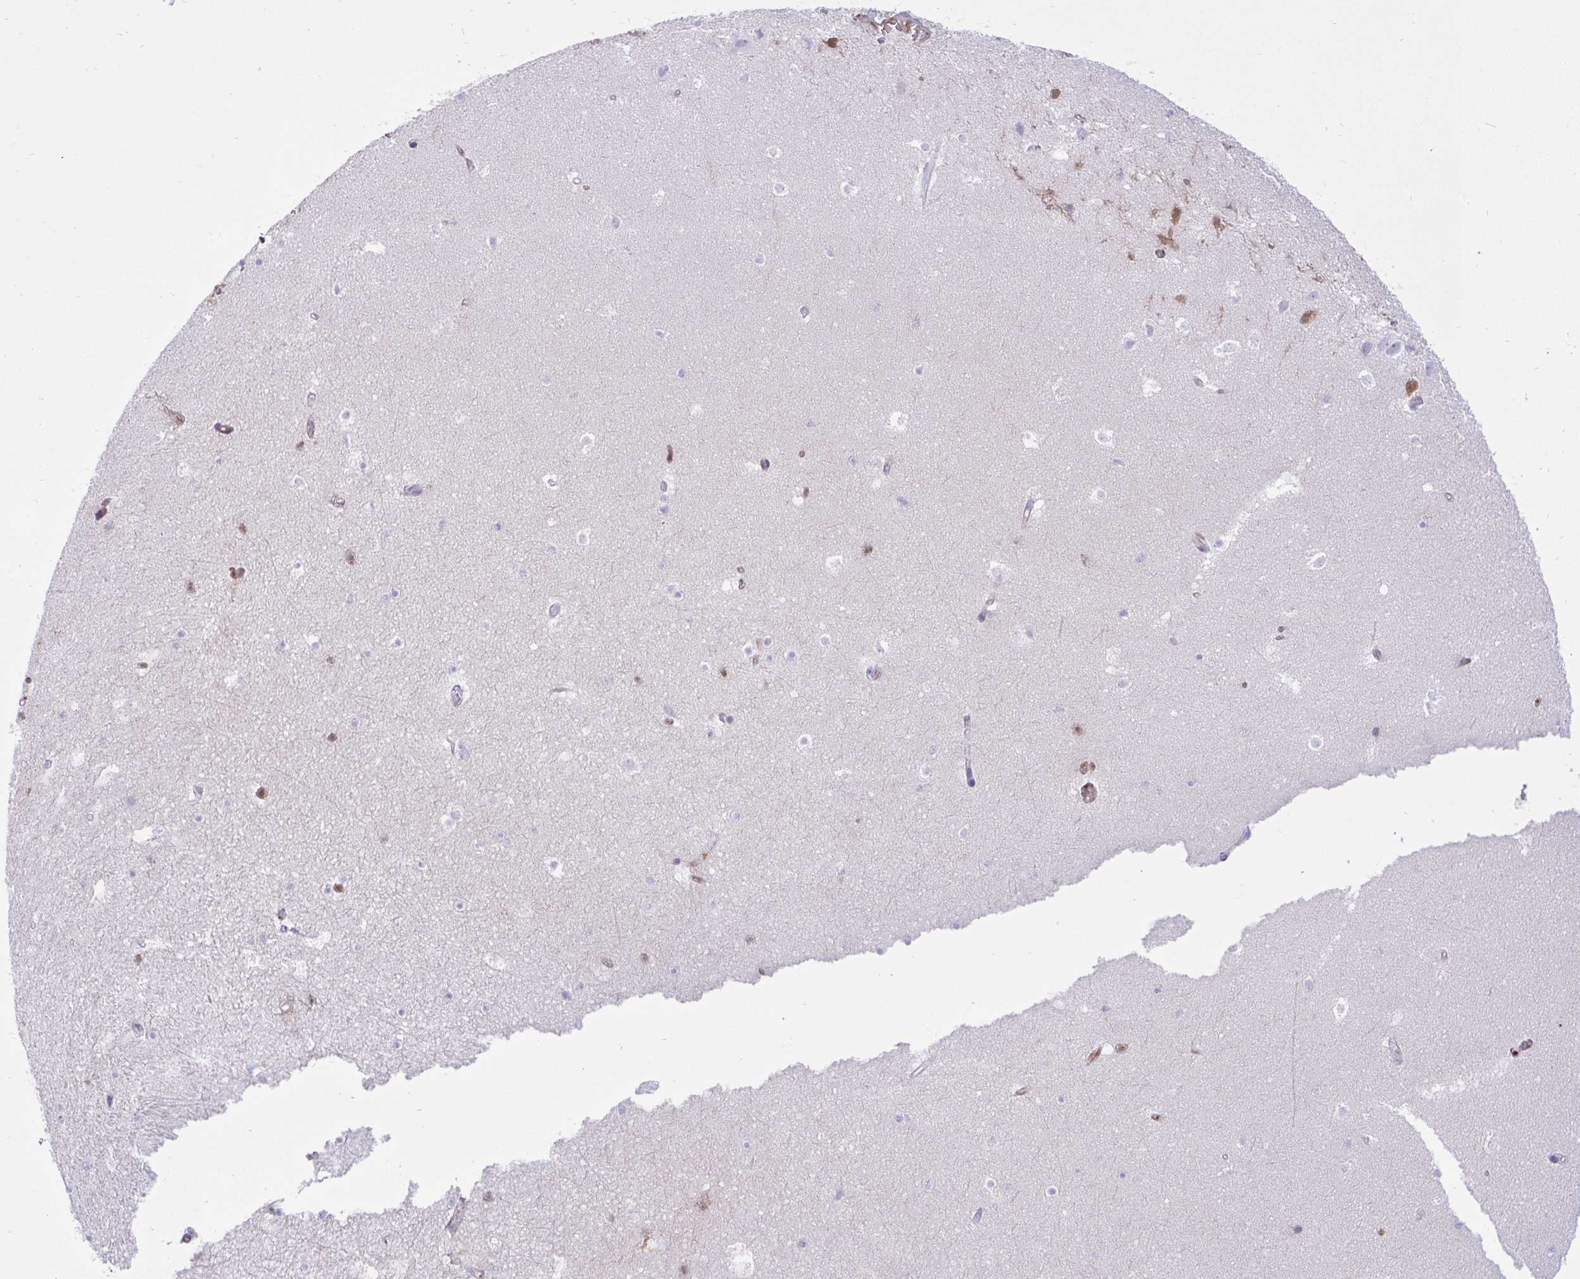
{"staining": {"intensity": "weak", "quantity": "<25%", "location": "cytoplasmic/membranous,nuclear"}, "tissue": "hippocampus", "cell_type": "Glial cells", "image_type": "normal", "snomed": [{"axis": "morphology", "description": "Normal tissue, NOS"}, {"axis": "topography", "description": "Hippocampus"}], "caption": "Immunohistochemistry (IHC) image of unremarkable human hippocampus stained for a protein (brown), which reveals no staining in glial cells.", "gene": "F2", "patient": {"sex": "male", "age": 26}}